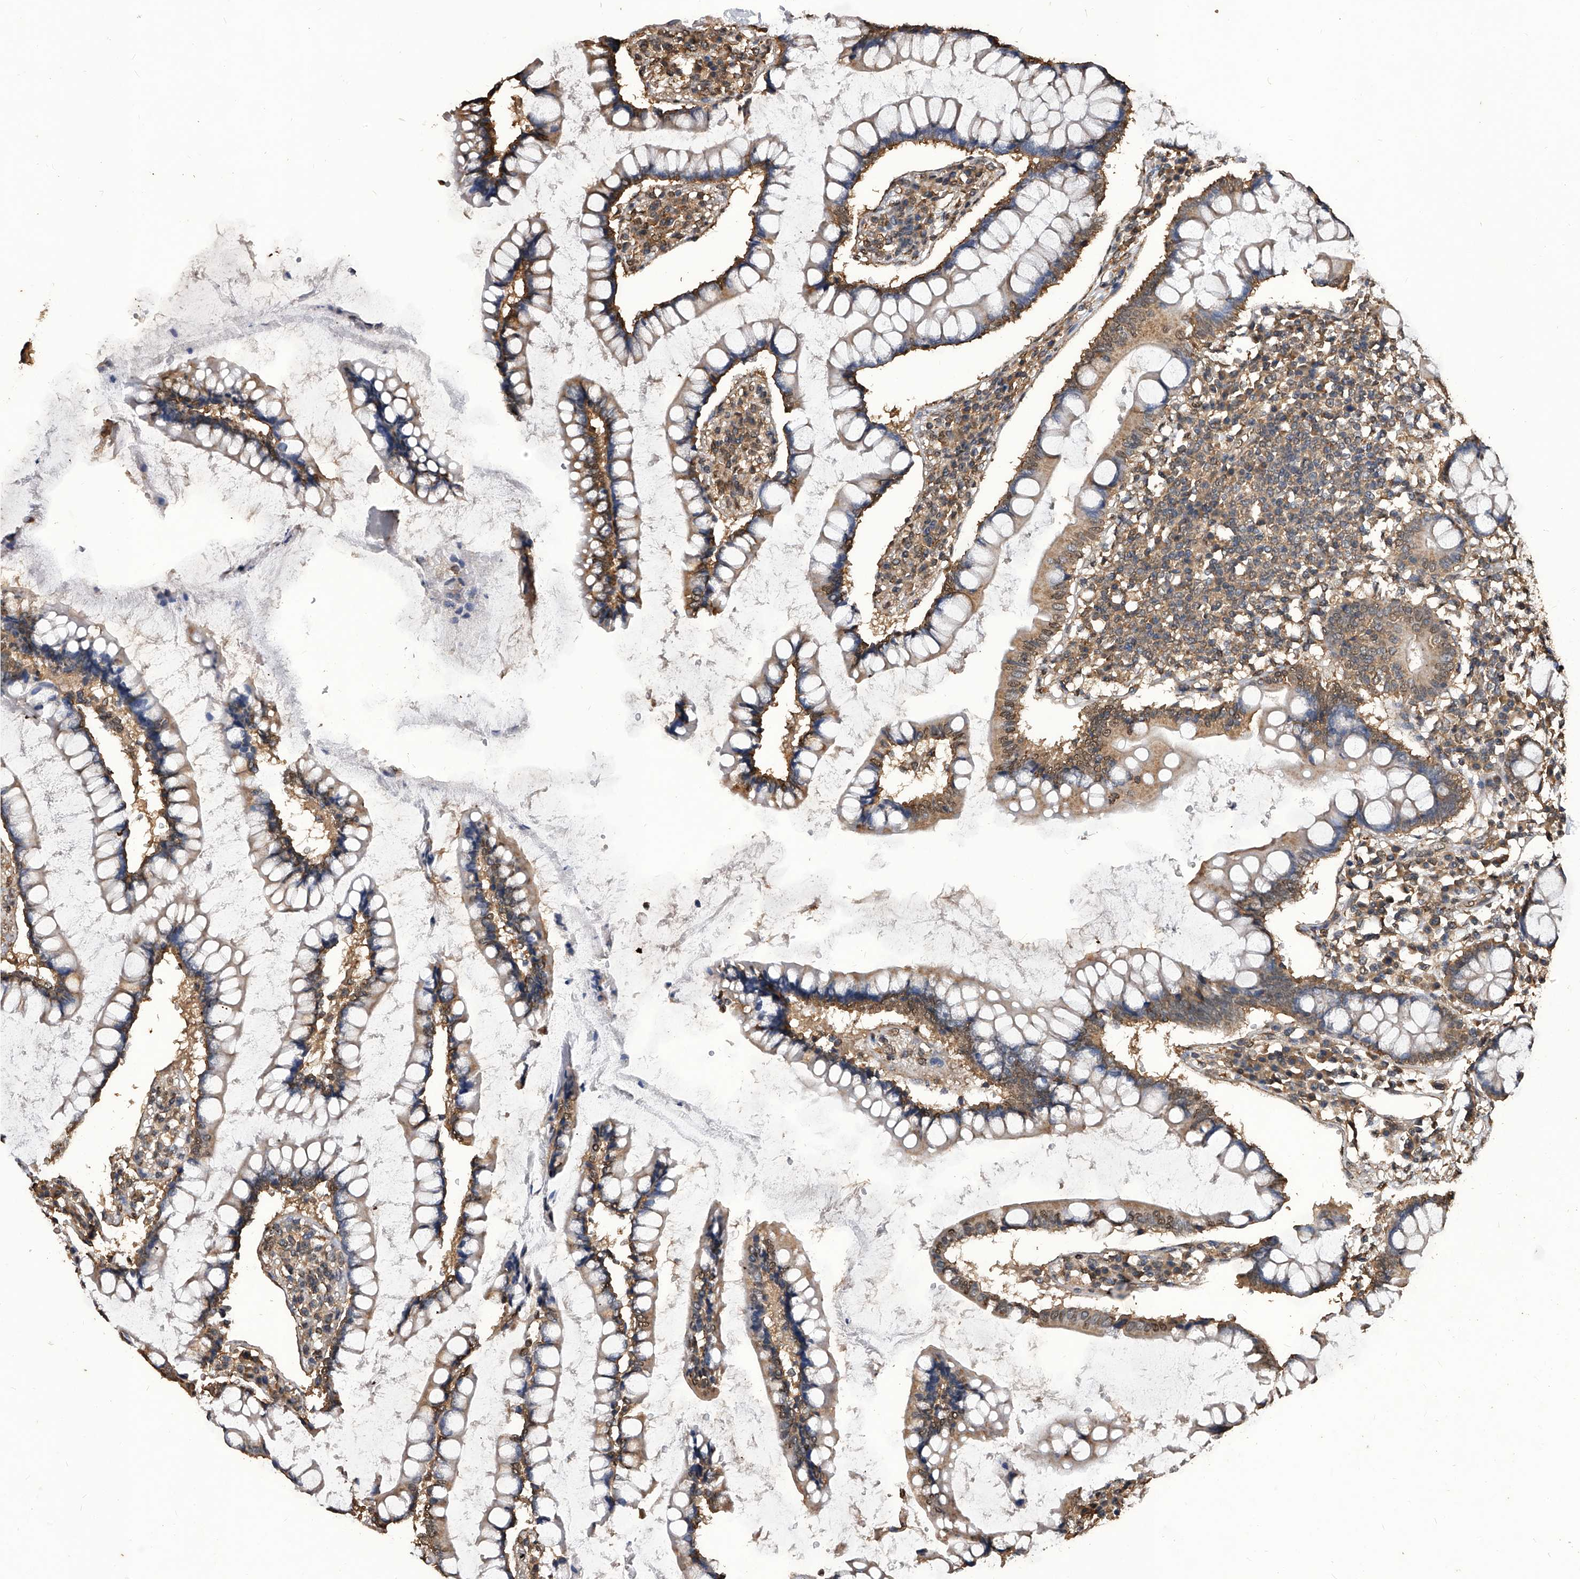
{"staining": {"intensity": "moderate", "quantity": ">75%", "location": "cytoplasmic/membranous"}, "tissue": "colon", "cell_type": "Endothelial cells", "image_type": "normal", "snomed": [{"axis": "morphology", "description": "Normal tissue, NOS"}, {"axis": "topography", "description": "Colon"}], "caption": "High-magnification brightfield microscopy of normal colon stained with DAB (3,3'-diaminobenzidine) (brown) and counterstained with hematoxylin (blue). endothelial cells exhibit moderate cytoplasmic/membranous staining is present in approximately>75% of cells. (Stains: DAB in brown, nuclei in blue, Microscopy: brightfield microscopy at high magnification).", "gene": "FBXL4", "patient": {"sex": "female", "age": 79}}